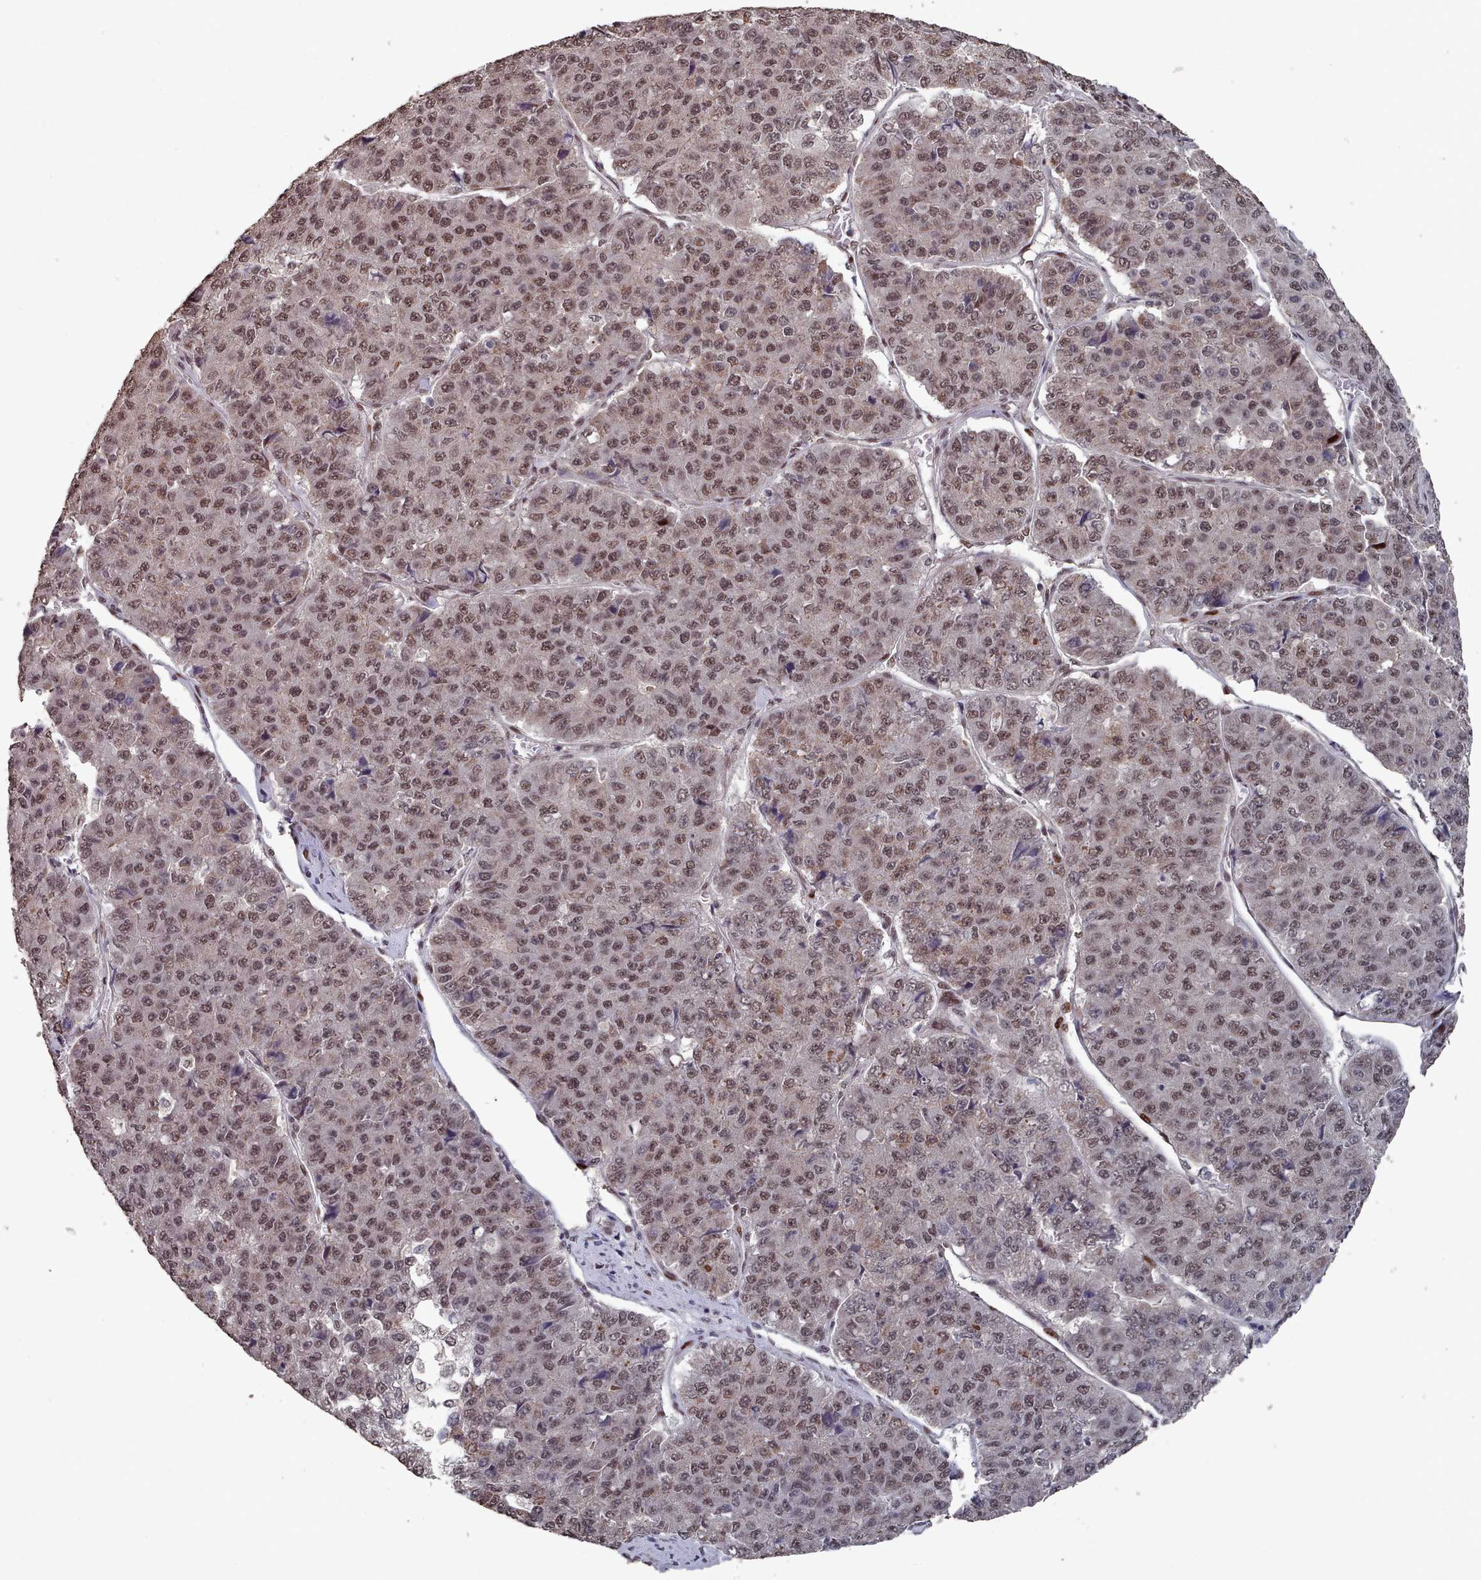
{"staining": {"intensity": "moderate", "quantity": "25%-75%", "location": "nuclear"}, "tissue": "pancreatic cancer", "cell_type": "Tumor cells", "image_type": "cancer", "snomed": [{"axis": "morphology", "description": "Adenocarcinoma, NOS"}, {"axis": "topography", "description": "Pancreas"}], "caption": "Pancreatic cancer (adenocarcinoma) was stained to show a protein in brown. There is medium levels of moderate nuclear staining in about 25%-75% of tumor cells.", "gene": "PNRC2", "patient": {"sex": "male", "age": 50}}